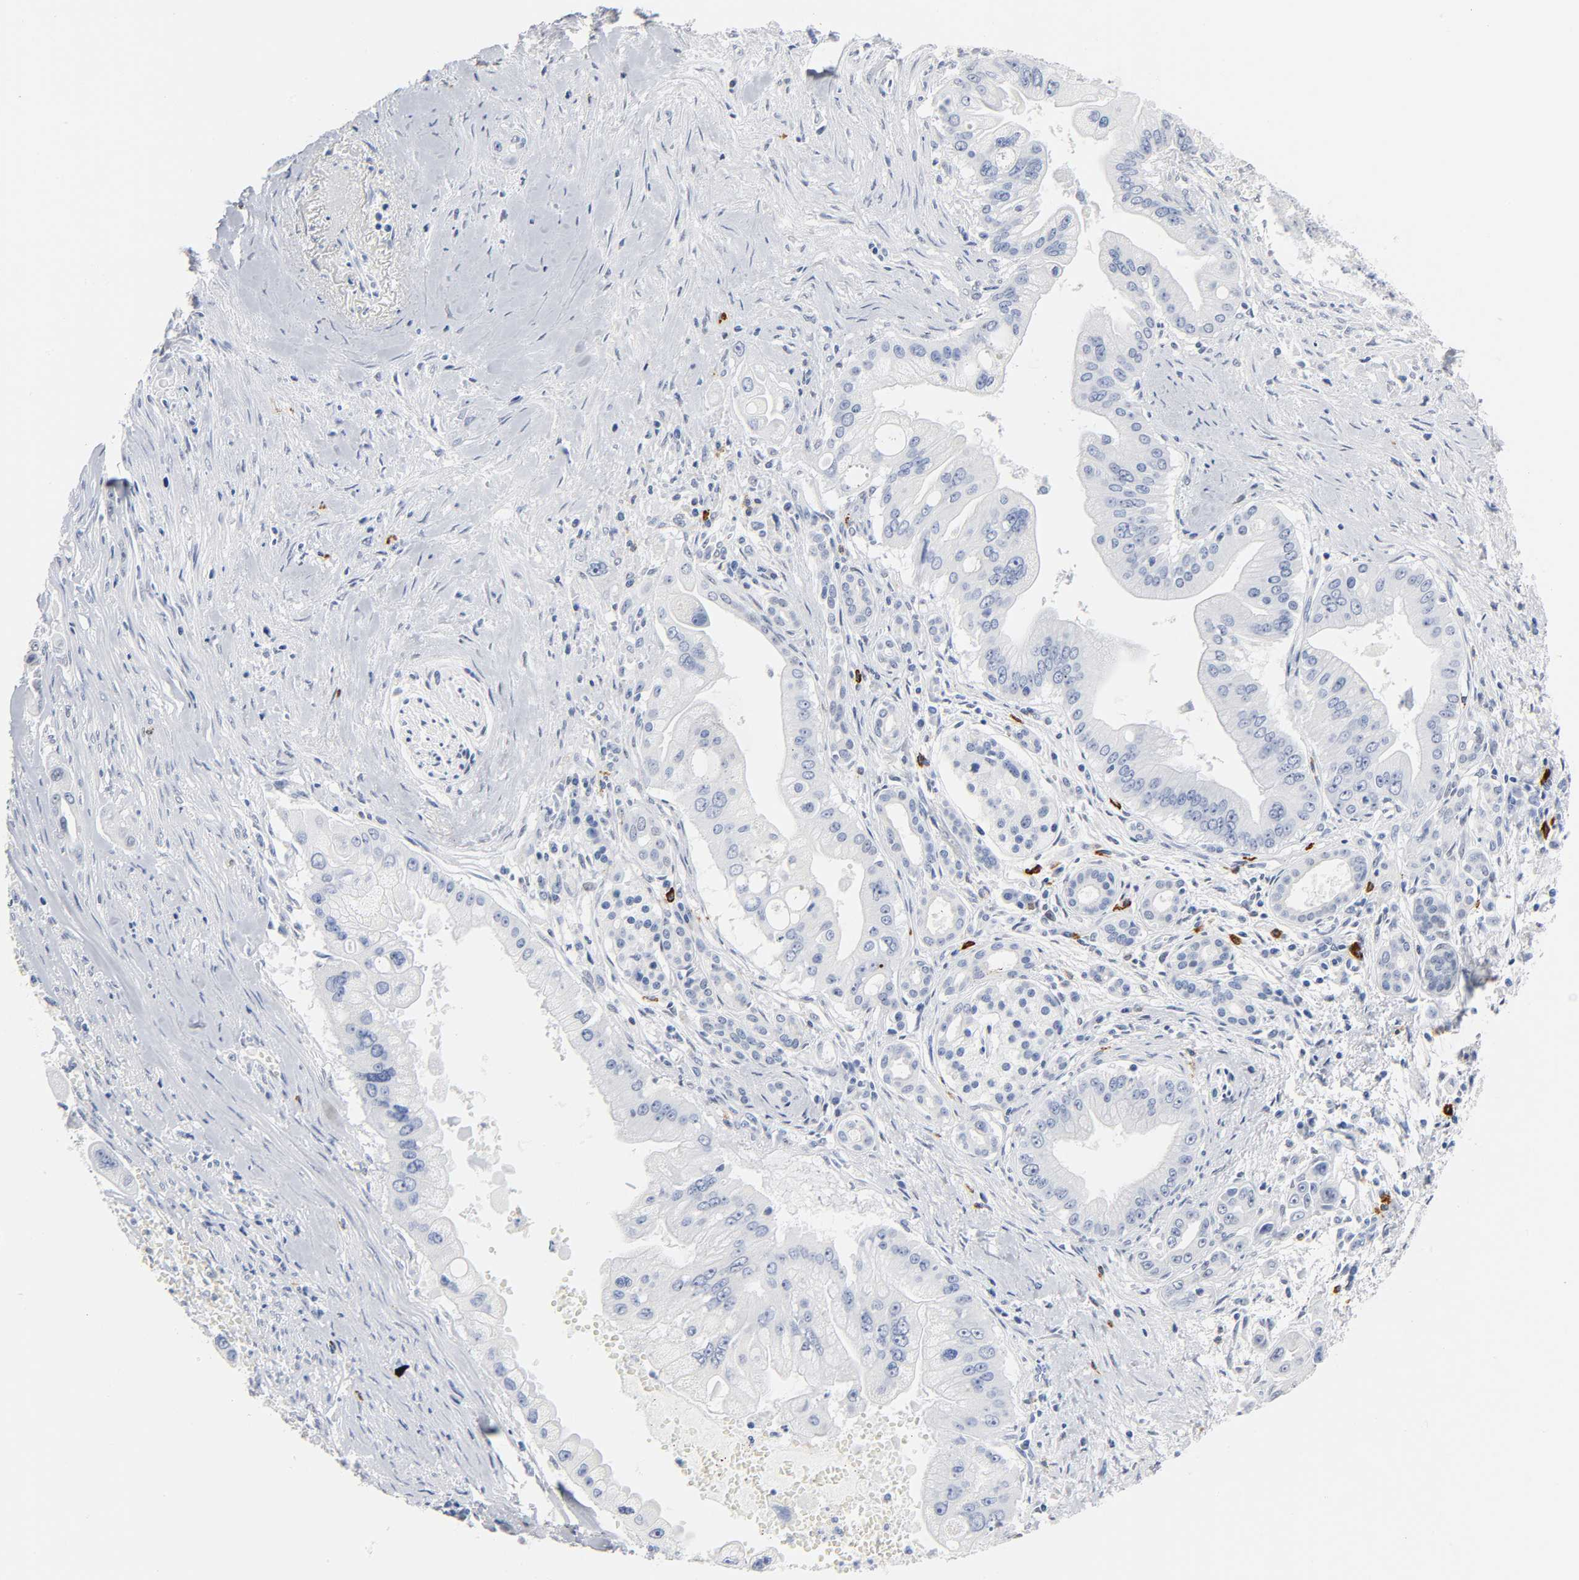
{"staining": {"intensity": "negative", "quantity": "none", "location": "none"}, "tissue": "pancreatic cancer", "cell_type": "Tumor cells", "image_type": "cancer", "snomed": [{"axis": "morphology", "description": "Adenocarcinoma, NOS"}, {"axis": "topography", "description": "Pancreas"}], "caption": "IHC image of neoplastic tissue: pancreatic cancer (adenocarcinoma) stained with DAB exhibits no significant protein staining in tumor cells.", "gene": "NAB2", "patient": {"sex": "male", "age": 59}}